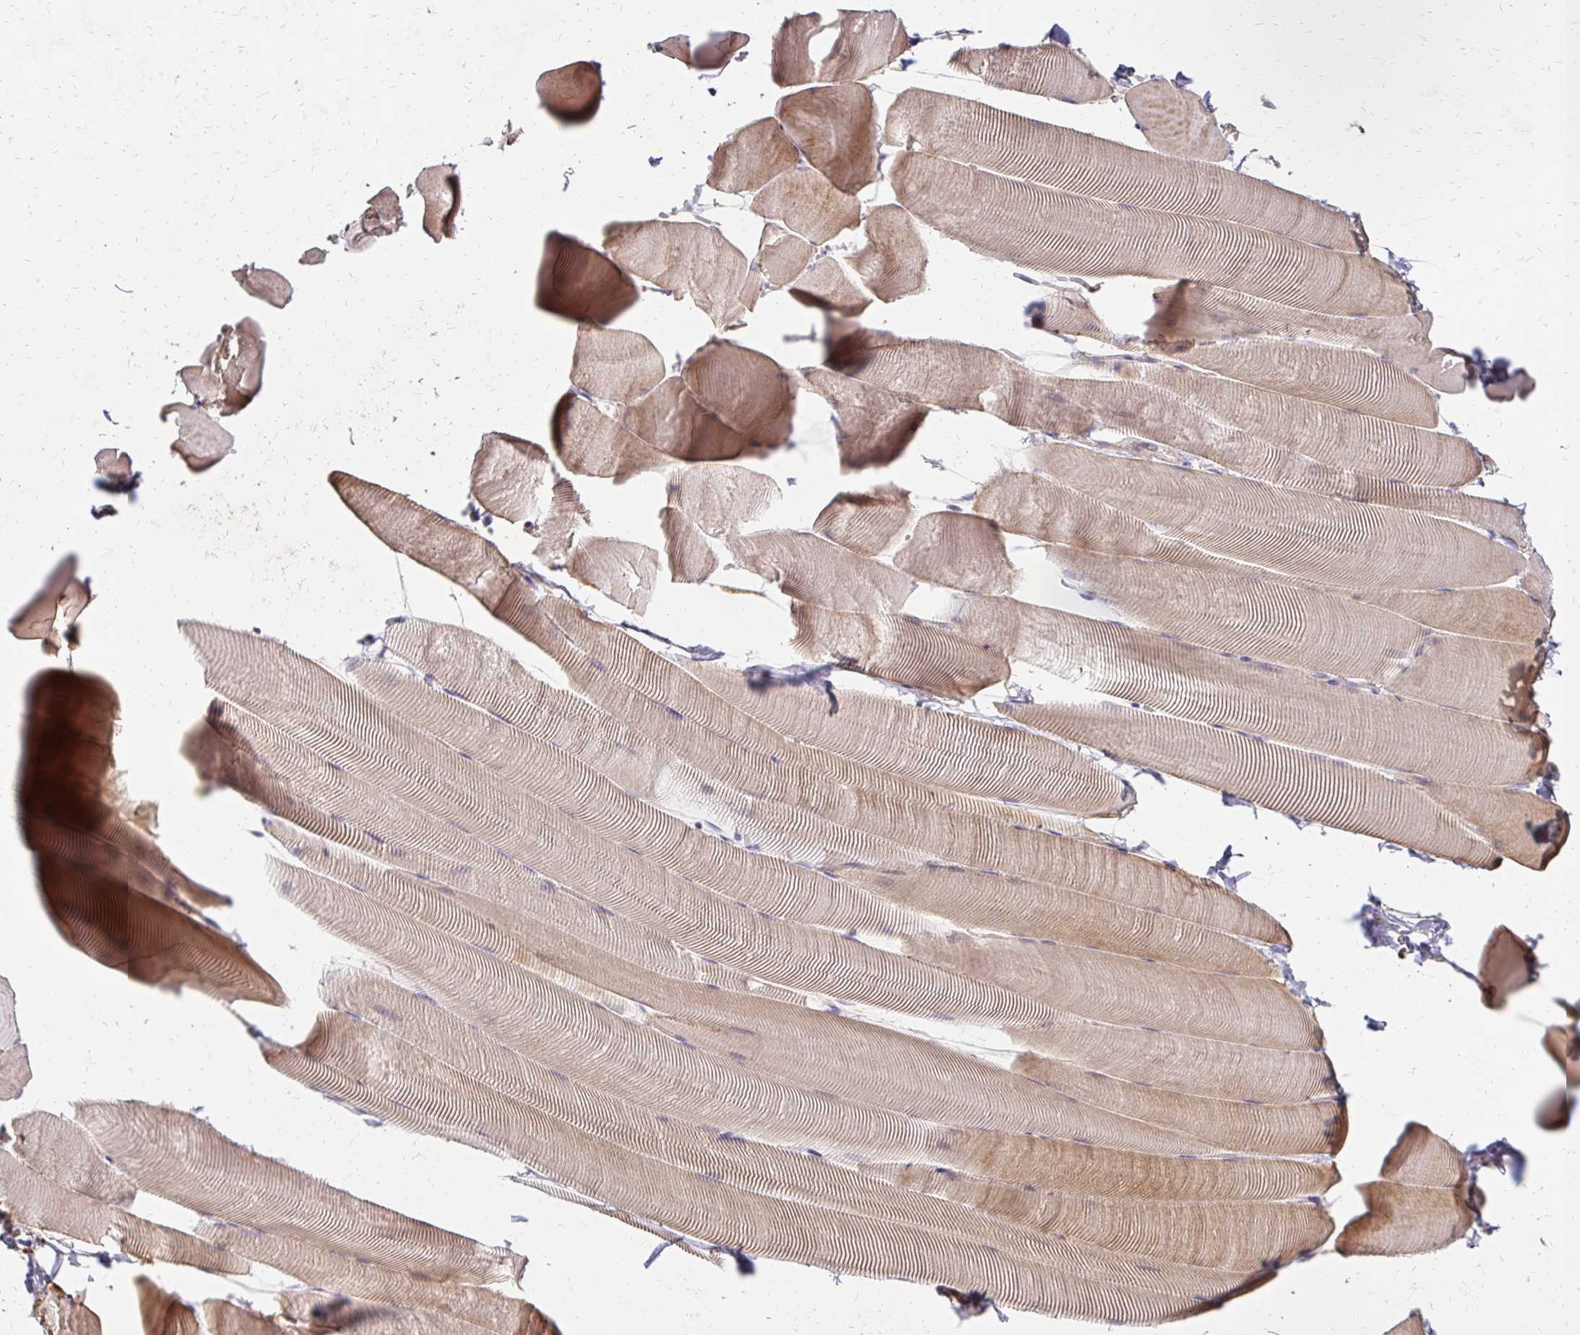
{"staining": {"intensity": "moderate", "quantity": ">75%", "location": "cytoplasmic/membranous"}, "tissue": "skeletal muscle", "cell_type": "Myocytes", "image_type": "normal", "snomed": [{"axis": "morphology", "description": "Normal tissue, NOS"}, {"axis": "topography", "description": "Skeletal muscle"}], "caption": "Immunohistochemistry (IHC) image of benign skeletal muscle: human skeletal muscle stained using immunohistochemistry exhibits medium levels of moderate protein expression localized specifically in the cytoplasmic/membranous of myocytes, appearing as a cytoplasmic/membranous brown color.", "gene": "PRIMA1", "patient": {"sex": "male", "age": 25}}